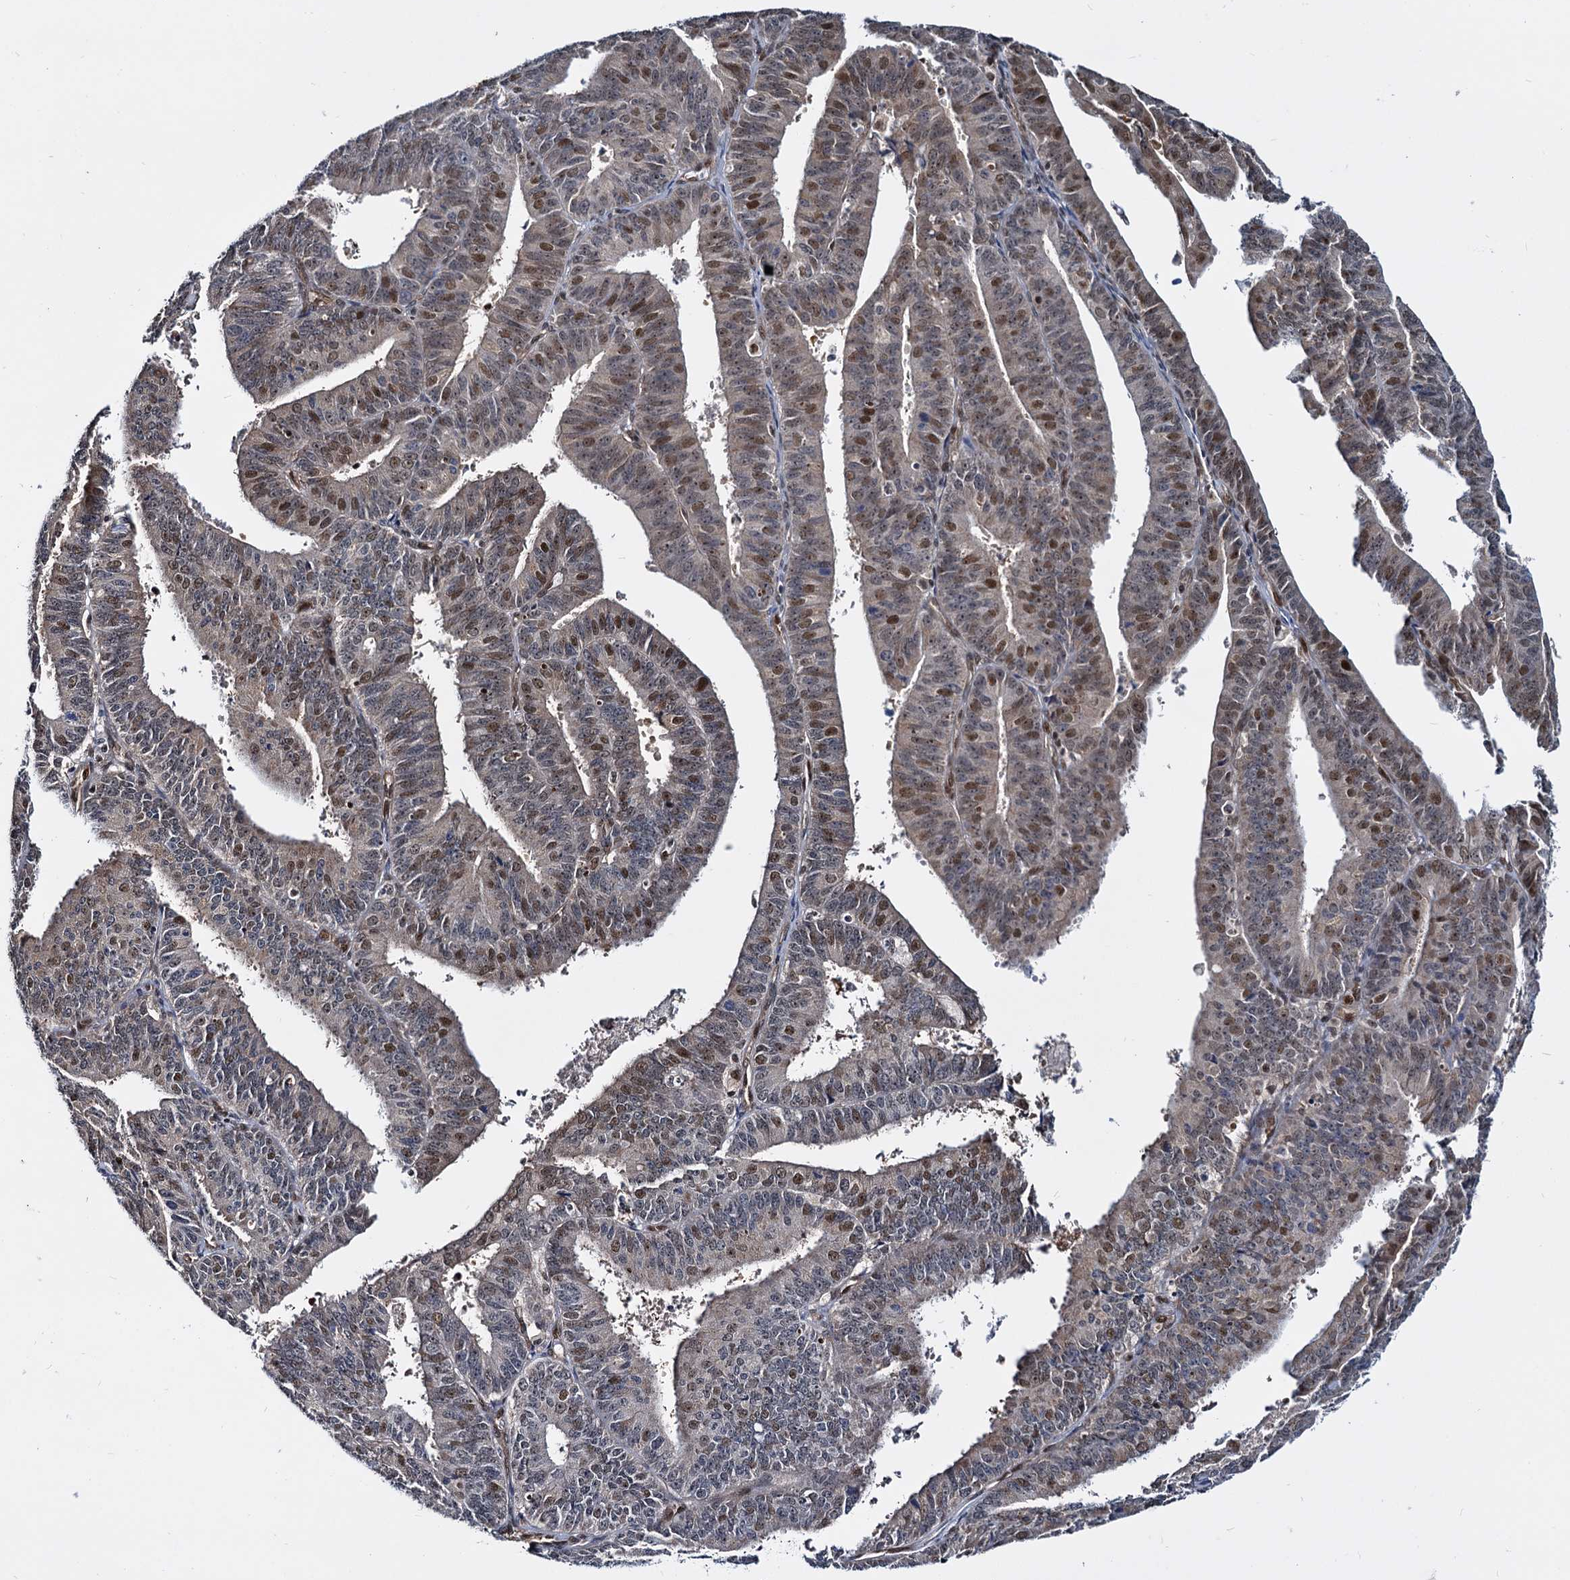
{"staining": {"intensity": "moderate", "quantity": "25%-75%", "location": "nuclear"}, "tissue": "endometrial cancer", "cell_type": "Tumor cells", "image_type": "cancer", "snomed": [{"axis": "morphology", "description": "Adenocarcinoma, NOS"}, {"axis": "topography", "description": "Endometrium"}], "caption": "Immunohistochemical staining of human endometrial cancer exhibits medium levels of moderate nuclear protein positivity in about 25%-75% of tumor cells.", "gene": "UBLCP1", "patient": {"sex": "female", "age": 73}}